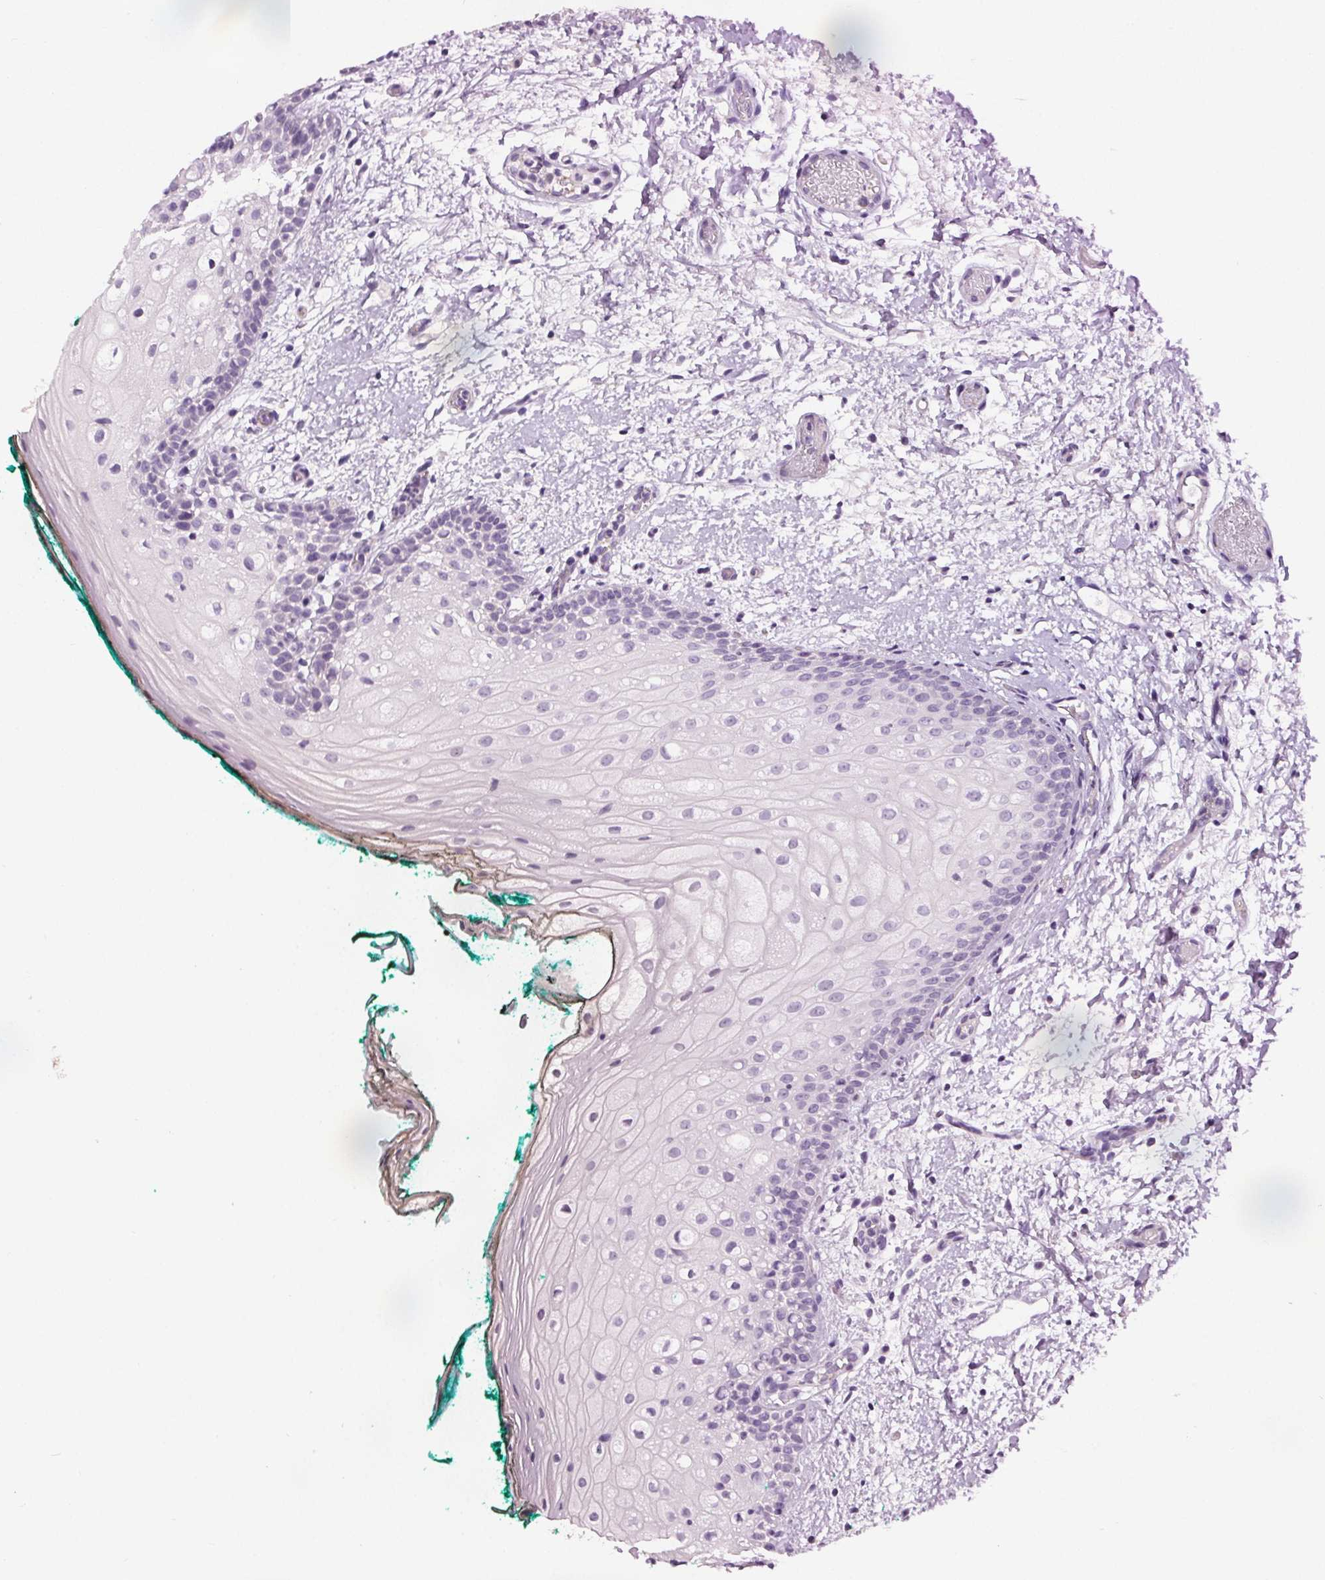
{"staining": {"intensity": "negative", "quantity": "none", "location": "none"}, "tissue": "oral mucosa", "cell_type": "Squamous epithelial cells", "image_type": "normal", "snomed": [{"axis": "morphology", "description": "Normal tissue, NOS"}, {"axis": "topography", "description": "Oral tissue"}], "caption": "Photomicrograph shows no significant protein staining in squamous epithelial cells of unremarkable oral mucosa.", "gene": "RASA1", "patient": {"sex": "female", "age": 83}}